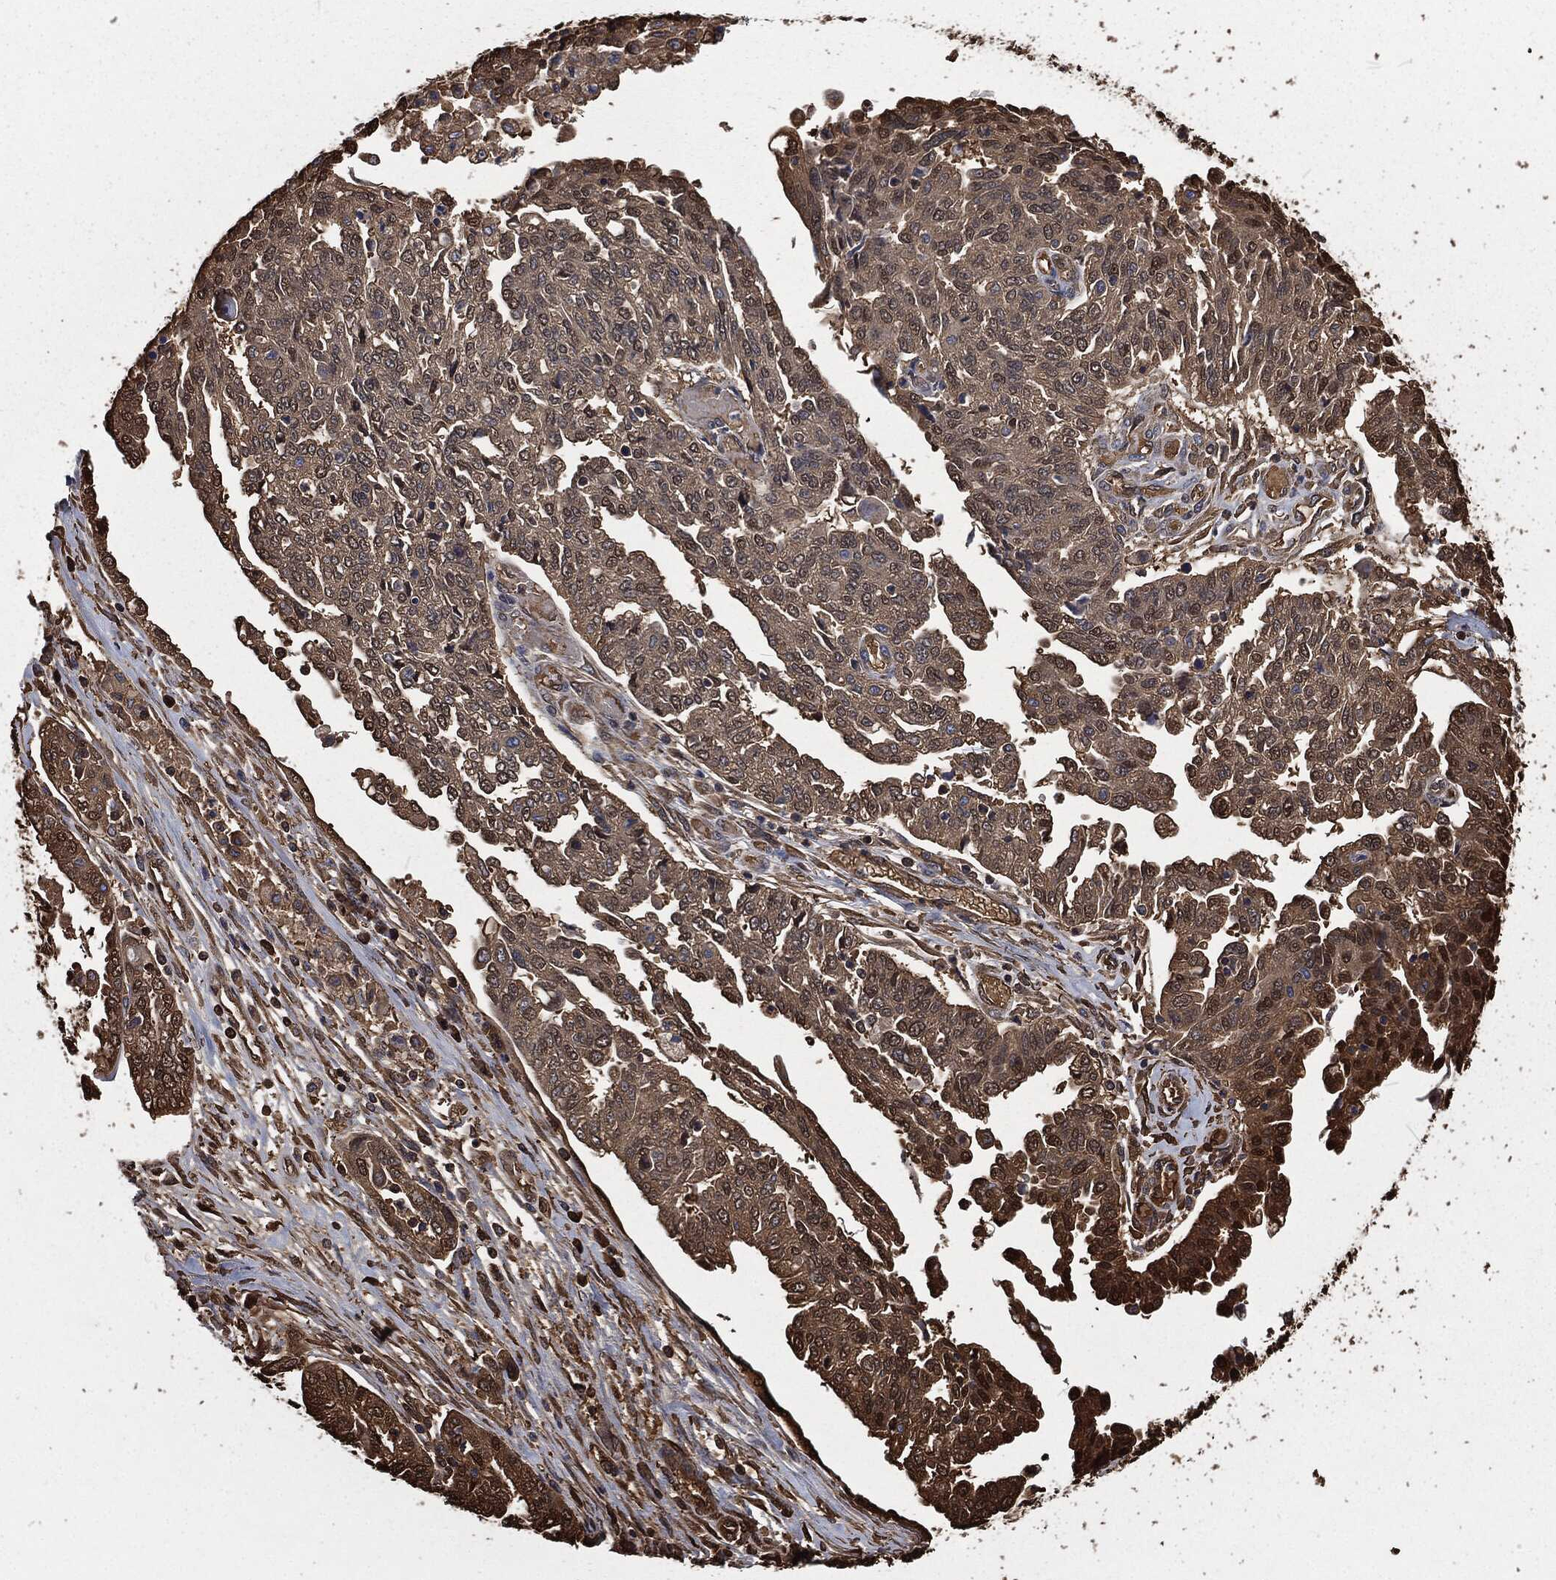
{"staining": {"intensity": "moderate", "quantity": "25%-75%", "location": "cytoplasmic/membranous"}, "tissue": "ovarian cancer", "cell_type": "Tumor cells", "image_type": "cancer", "snomed": [{"axis": "morphology", "description": "Cystadenocarcinoma, serous, NOS"}, {"axis": "topography", "description": "Ovary"}], "caption": "This micrograph exhibits ovarian cancer (serous cystadenocarcinoma) stained with IHC to label a protein in brown. The cytoplasmic/membranous of tumor cells show moderate positivity for the protein. Nuclei are counter-stained blue.", "gene": "PRDX4", "patient": {"sex": "female", "age": 67}}